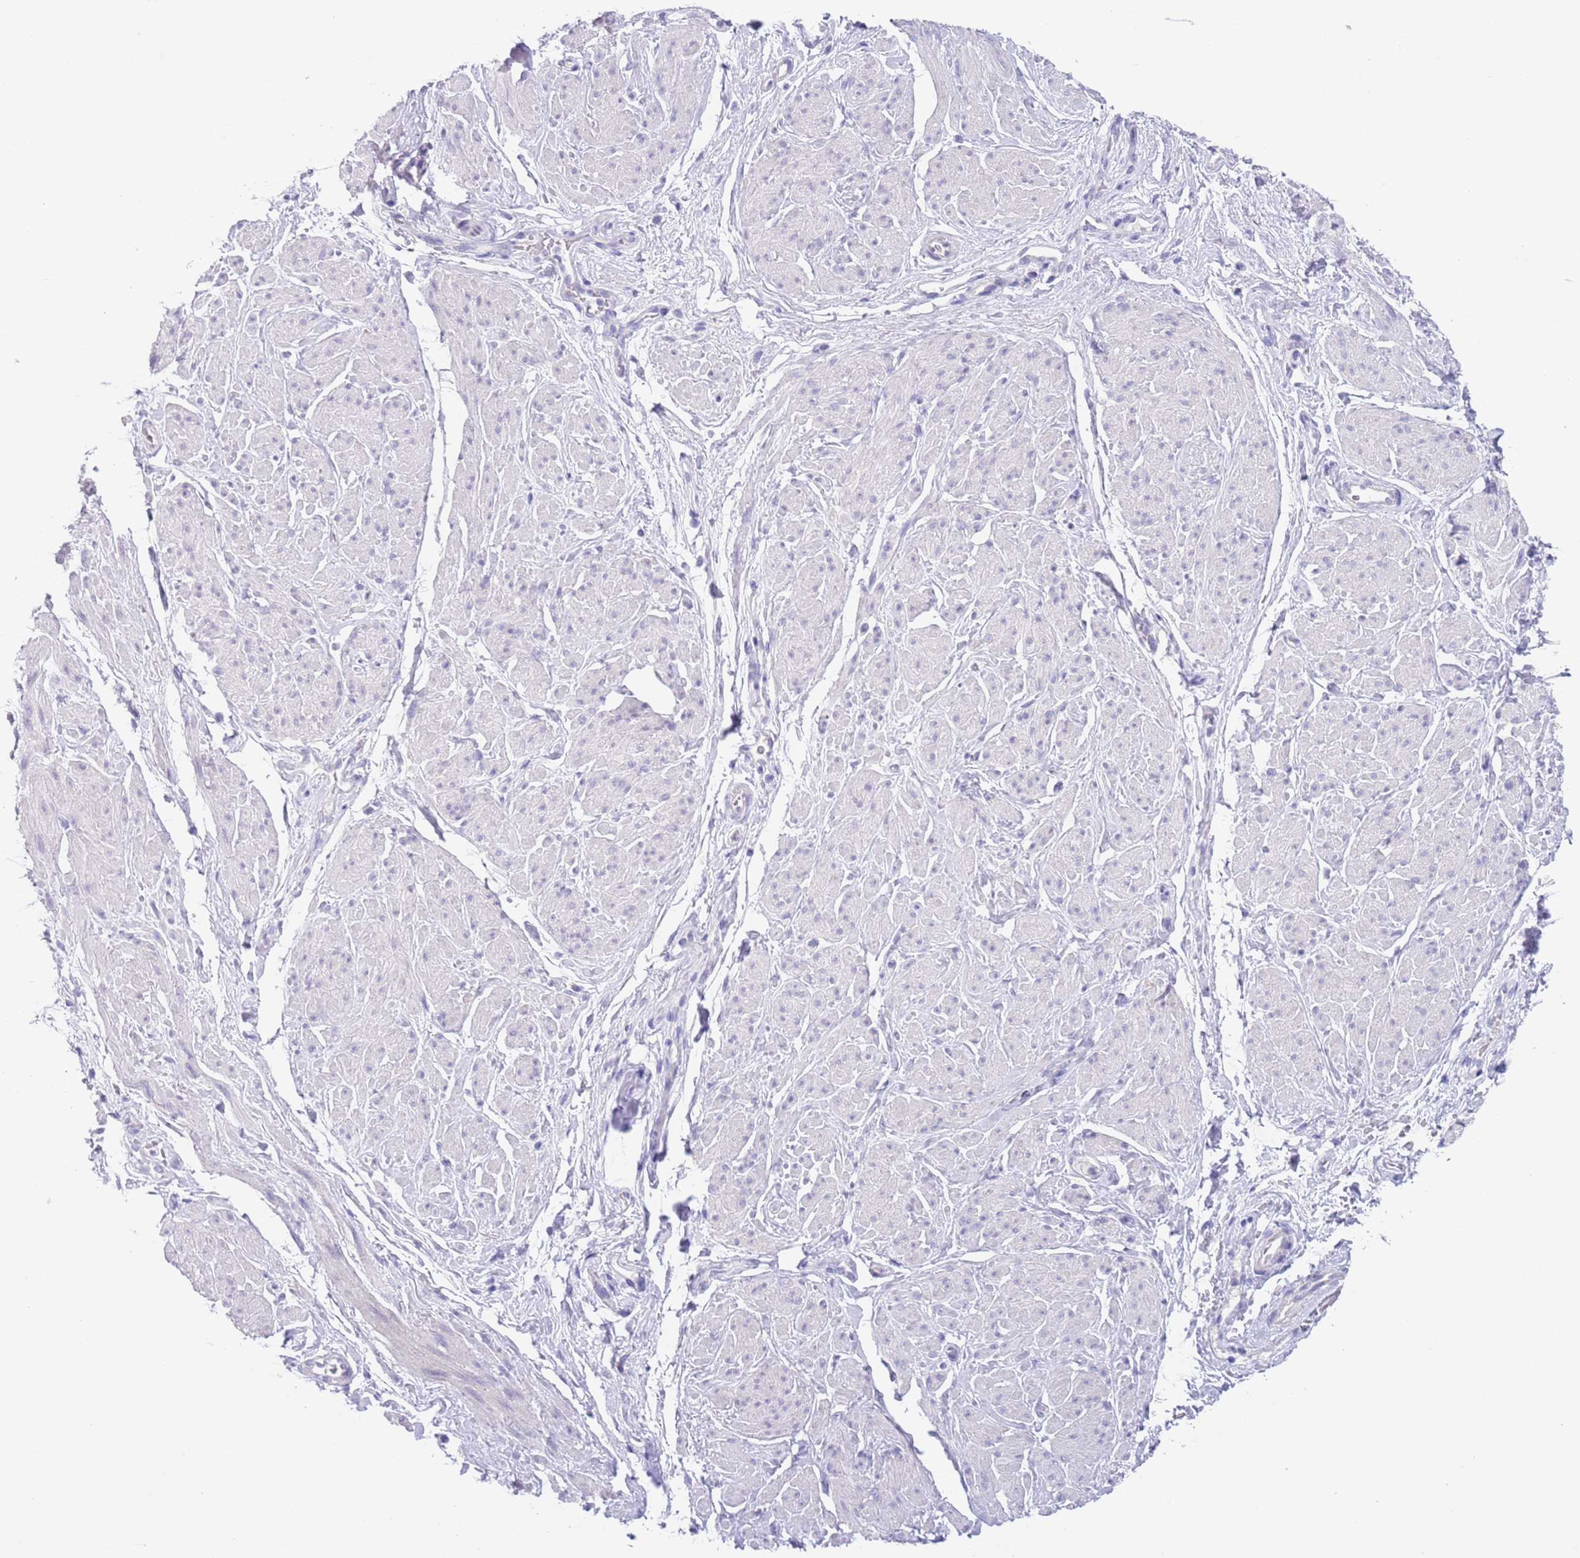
{"staining": {"intensity": "negative", "quantity": "none", "location": "none"}, "tissue": "smooth muscle", "cell_type": "Smooth muscle cells", "image_type": "normal", "snomed": [{"axis": "morphology", "description": "Normal tissue, NOS"}, {"axis": "topography", "description": "Smooth muscle"}, {"axis": "topography", "description": "Peripheral nerve tissue"}], "caption": "This is an IHC micrograph of unremarkable smooth muscle. There is no expression in smooth muscle cells.", "gene": "SPIRE2", "patient": {"sex": "male", "age": 69}}